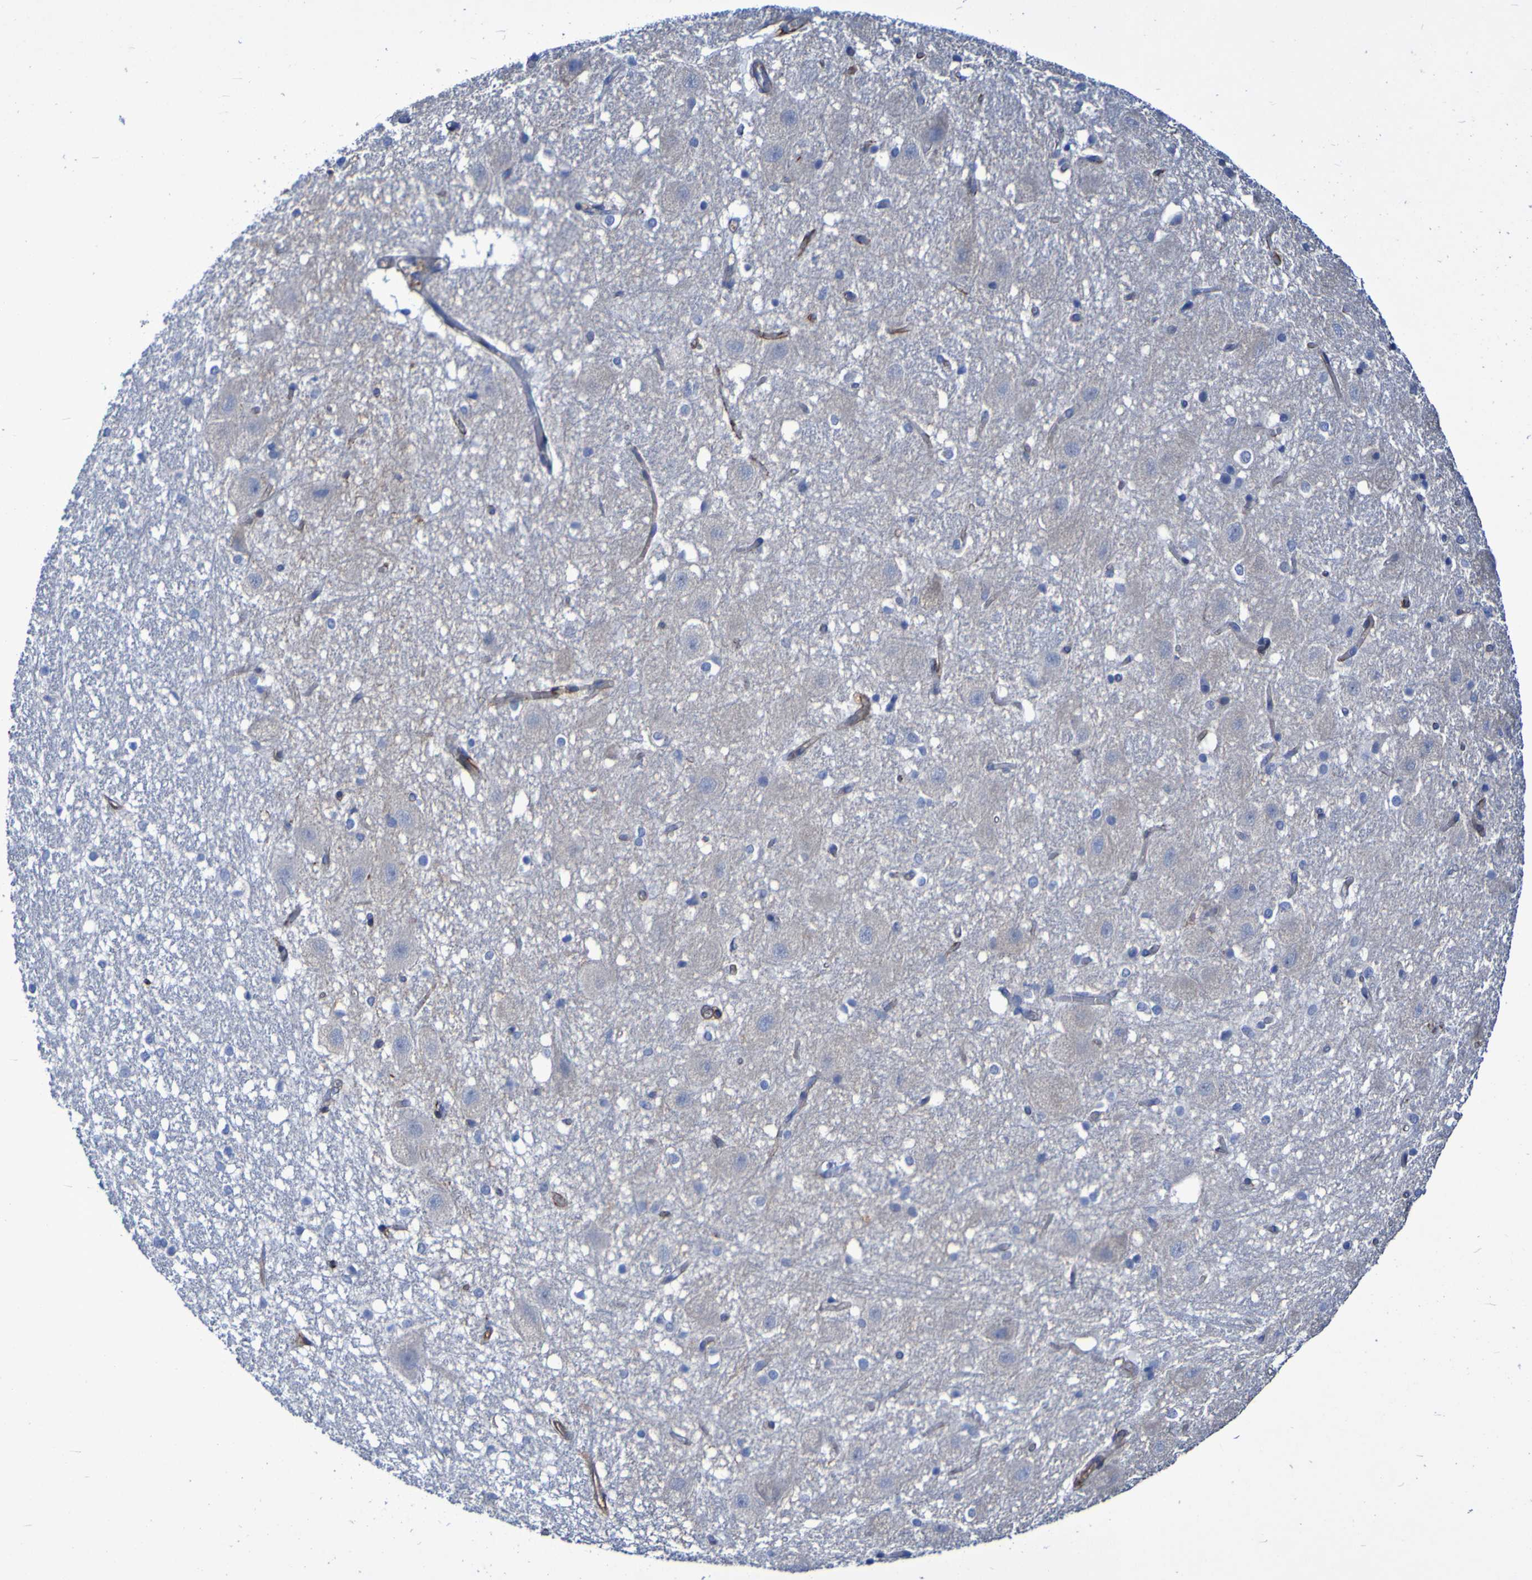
{"staining": {"intensity": "negative", "quantity": "none", "location": "none"}, "tissue": "hippocampus", "cell_type": "Glial cells", "image_type": "normal", "snomed": [{"axis": "morphology", "description": "Normal tissue, NOS"}, {"axis": "topography", "description": "Hippocampus"}], "caption": "DAB immunohistochemical staining of normal hippocampus exhibits no significant positivity in glial cells. Brightfield microscopy of immunohistochemistry stained with DAB (3,3'-diaminobenzidine) (brown) and hematoxylin (blue), captured at high magnification.", "gene": "LPP", "patient": {"sex": "female", "age": 19}}